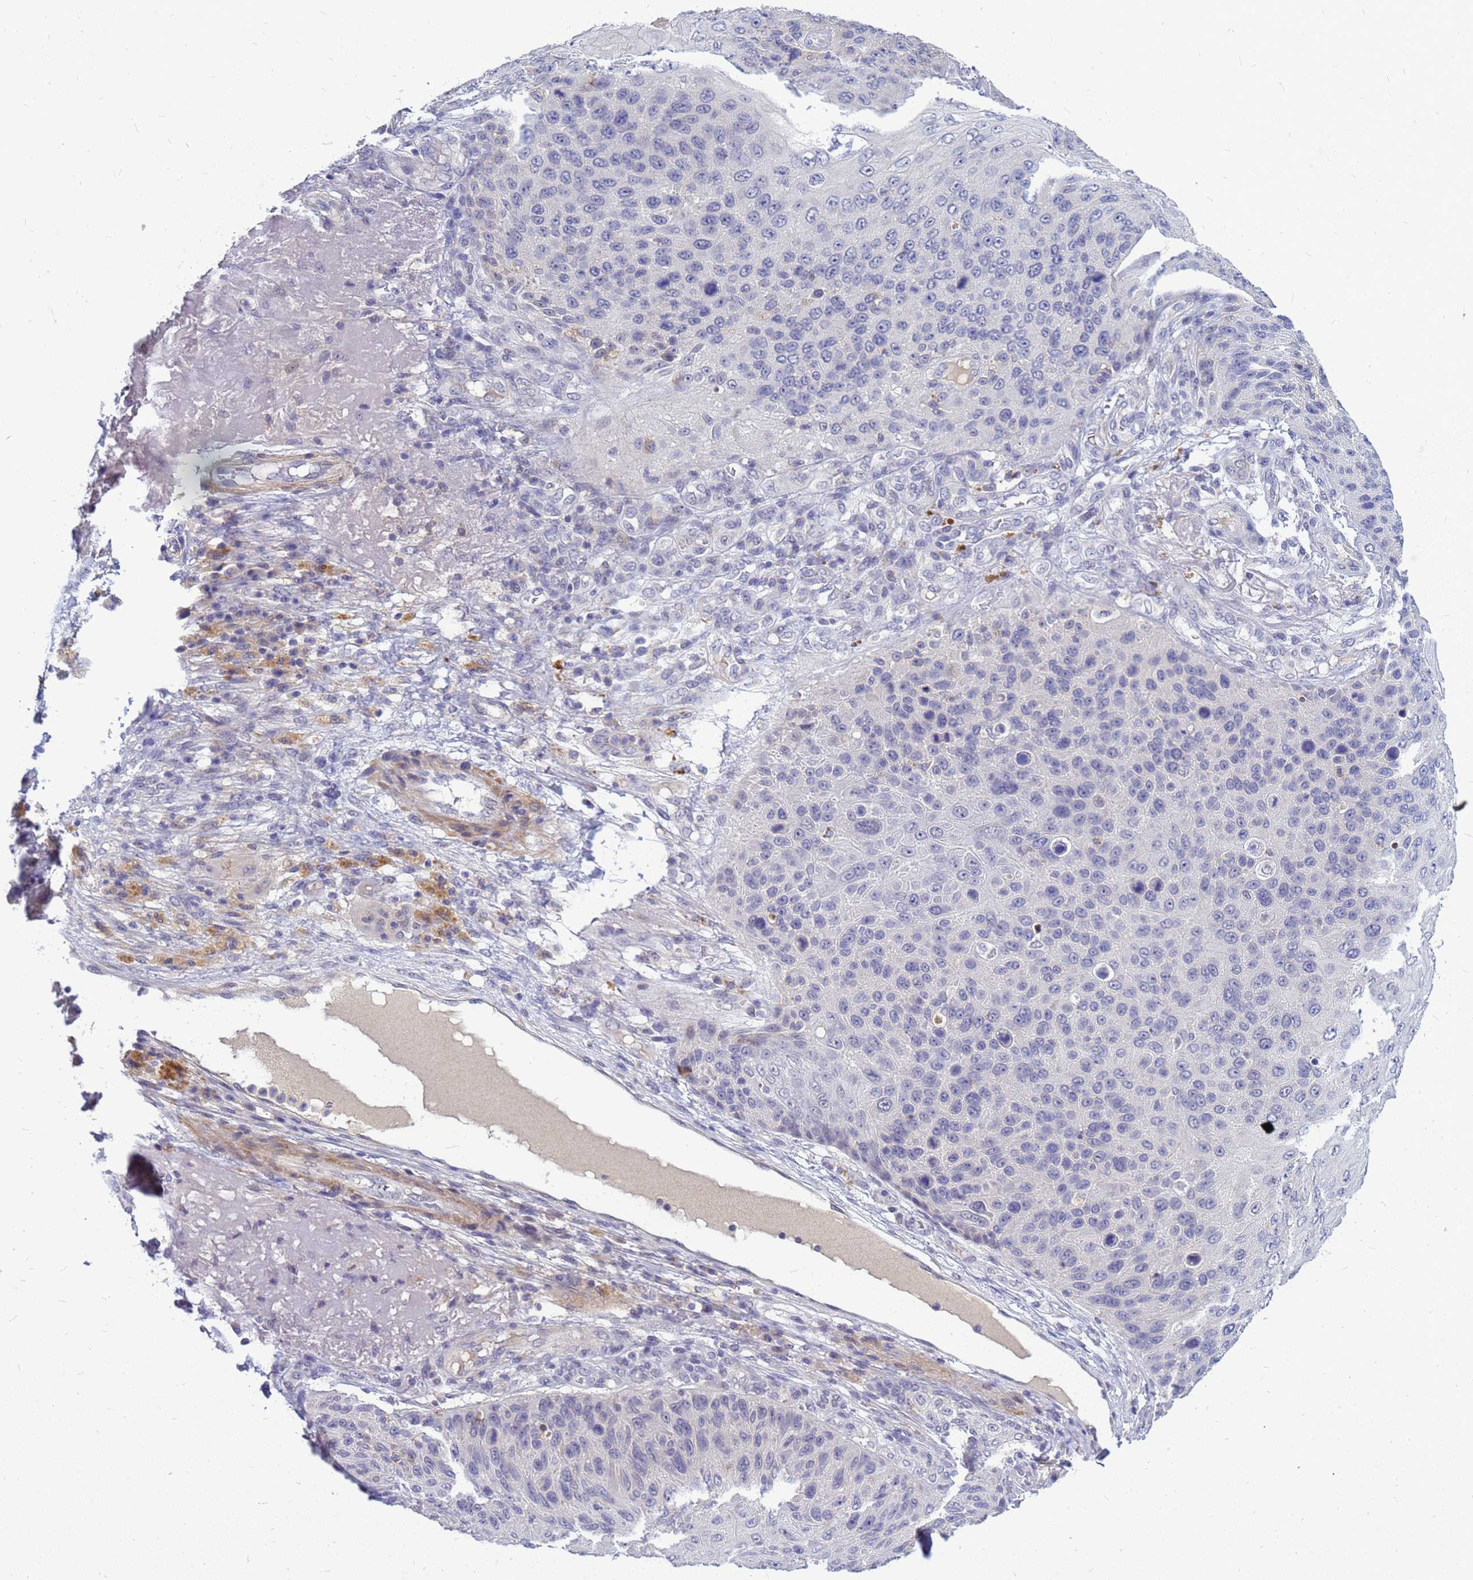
{"staining": {"intensity": "negative", "quantity": "none", "location": "none"}, "tissue": "skin cancer", "cell_type": "Tumor cells", "image_type": "cancer", "snomed": [{"axis": "morphology", "description": "Squamous cell carcinoma, NOS"}, {"axis": "topography", "description": "Skin"}], "caption": "The histopathology image shows no significant positivity in tumor cells of skin cancer (squamous cell carcinoma). (DAB (3,3'-diaminobenzidine) IHC with hematoxylin counter stain).", "gene": "SRGAP3", "patient": {"sex": "female", "age": 88}}